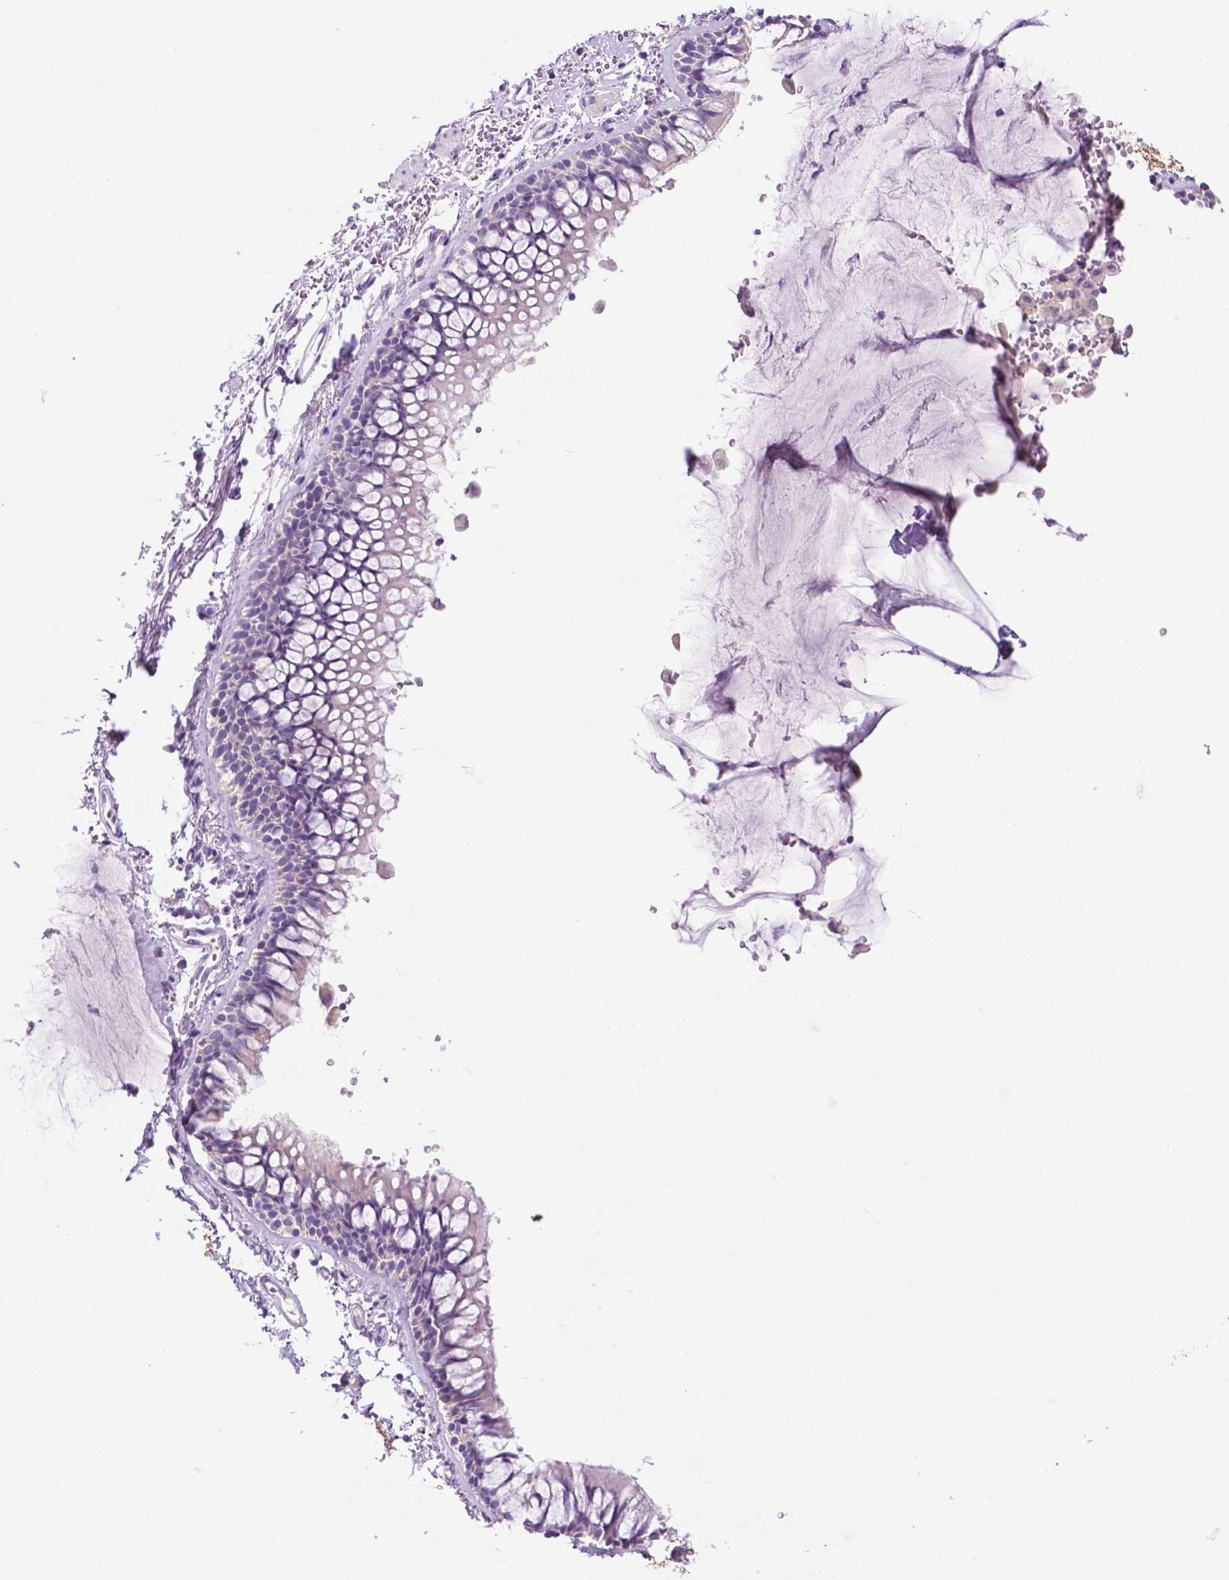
{"staining": {"intensity": "negative", "quantity": "none", "location": "none"}, "tissue": "adipose tissue", "cell_type": "Adipocytes", "image_type": "normal", "snomed": [{"axis": "morphology", "description": "Normal tissue, NOS"}, {"axis": "topography", "description": "Cartilage tissue"}, {"axis": "topography", "description": "Bronchus"}], "caption": "Image shows no significant protein staining in adipocytes of normal adipose tissue.", "gene": "PHYHIP", "patient": {"sex": "female", "age": 79}}